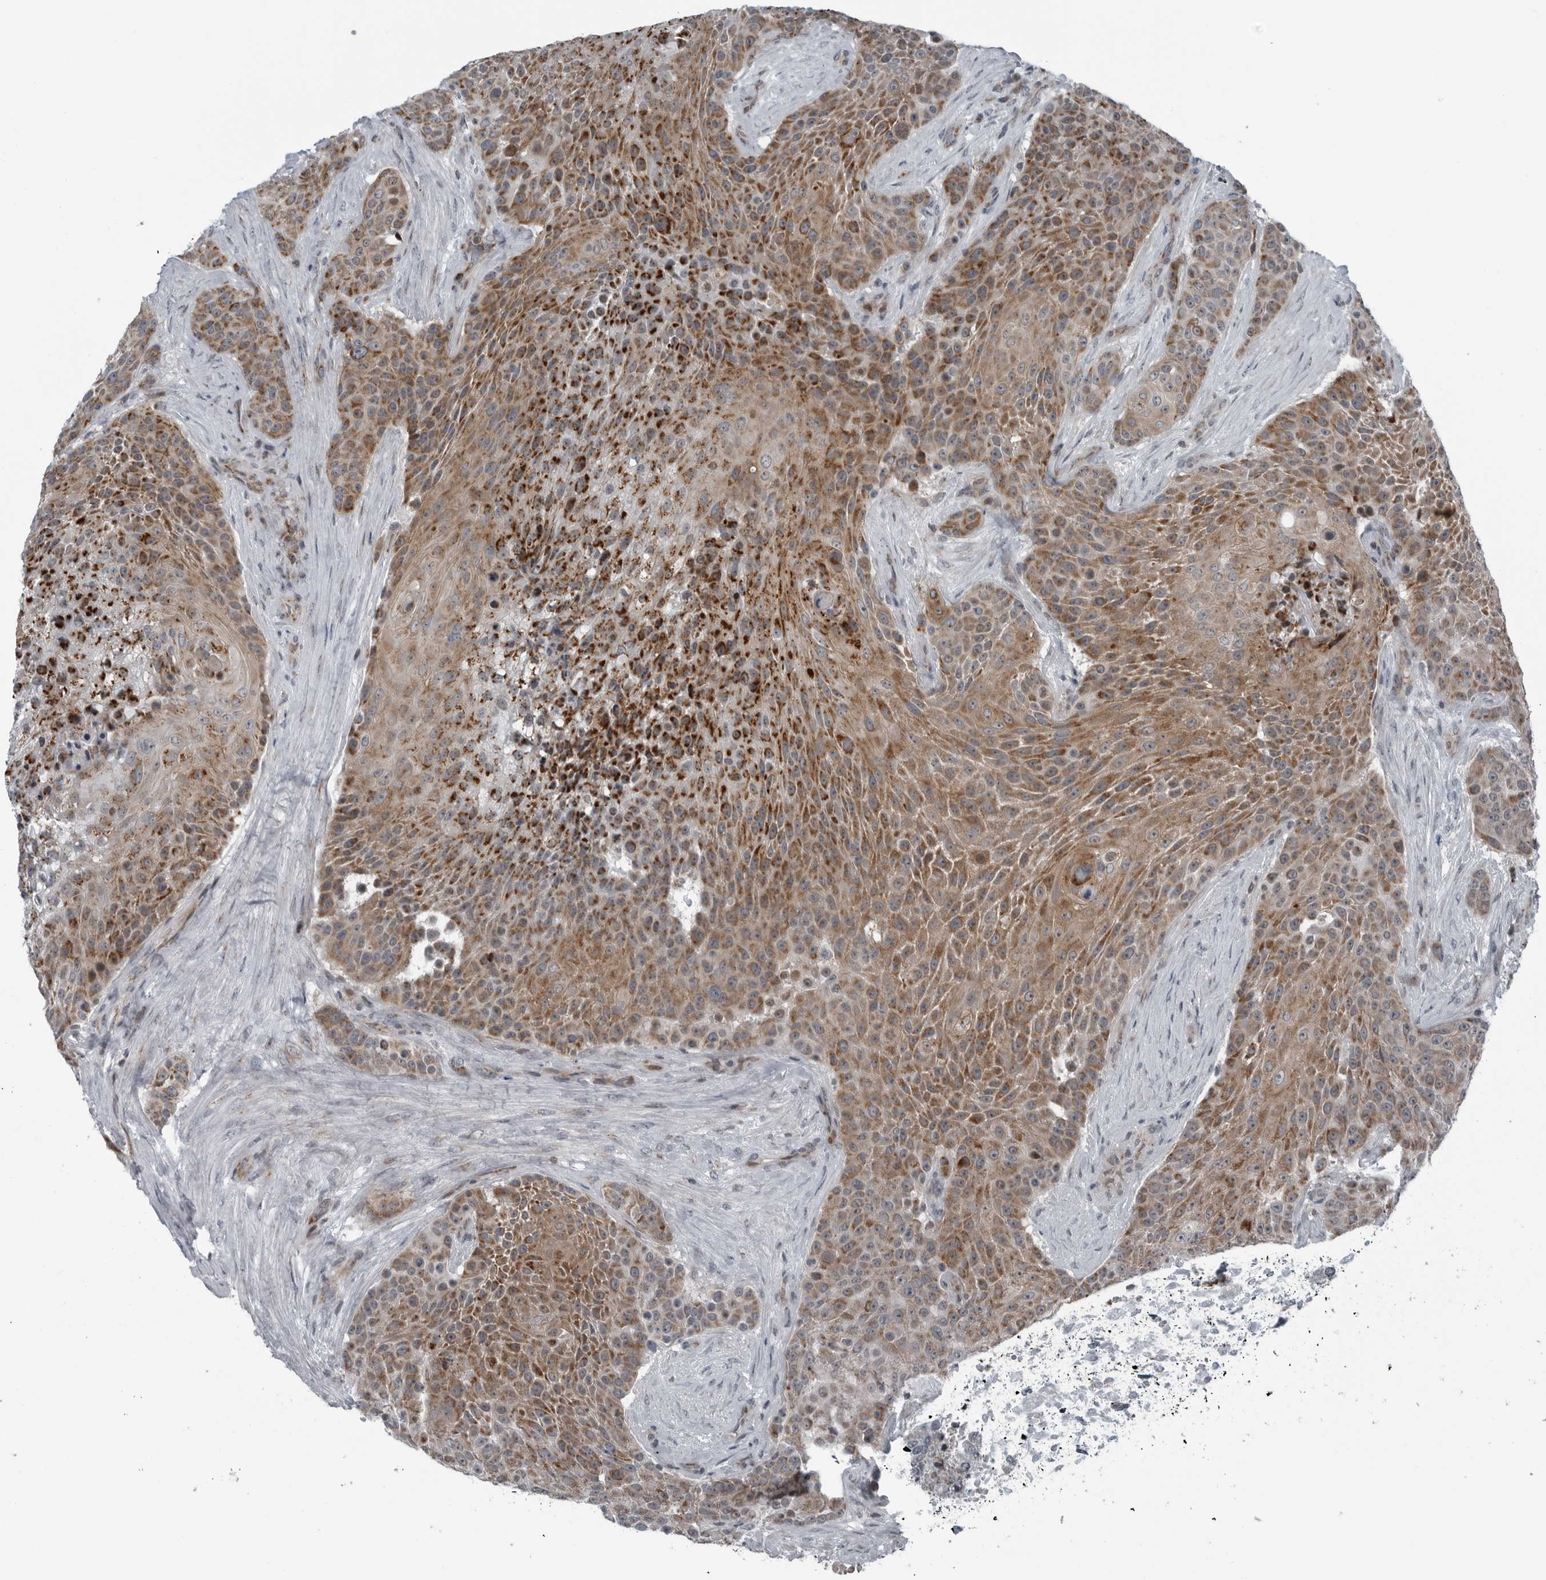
{"staining": {"intensity": "moderate", "quantity": ">75%", "location": "cytoplasmic/membranous"}, "tissue": "urothelial cancer", "cell_type": "Tumor cells", "image_type": "cancer", "snomed": [{"axis": "morphology", "description": "Urothelial carcinoma, High grade"}, {"axis": "topography", "description": "Urinary bladder"}], "caption": "Tumor cells show medium levels of moderate cytoplasmic/membranous expression in about >75% of cells in human urothelial carcinoma (high-grade).", "gene": "GAK", "patient": {"sex": "female", "age": 63}}